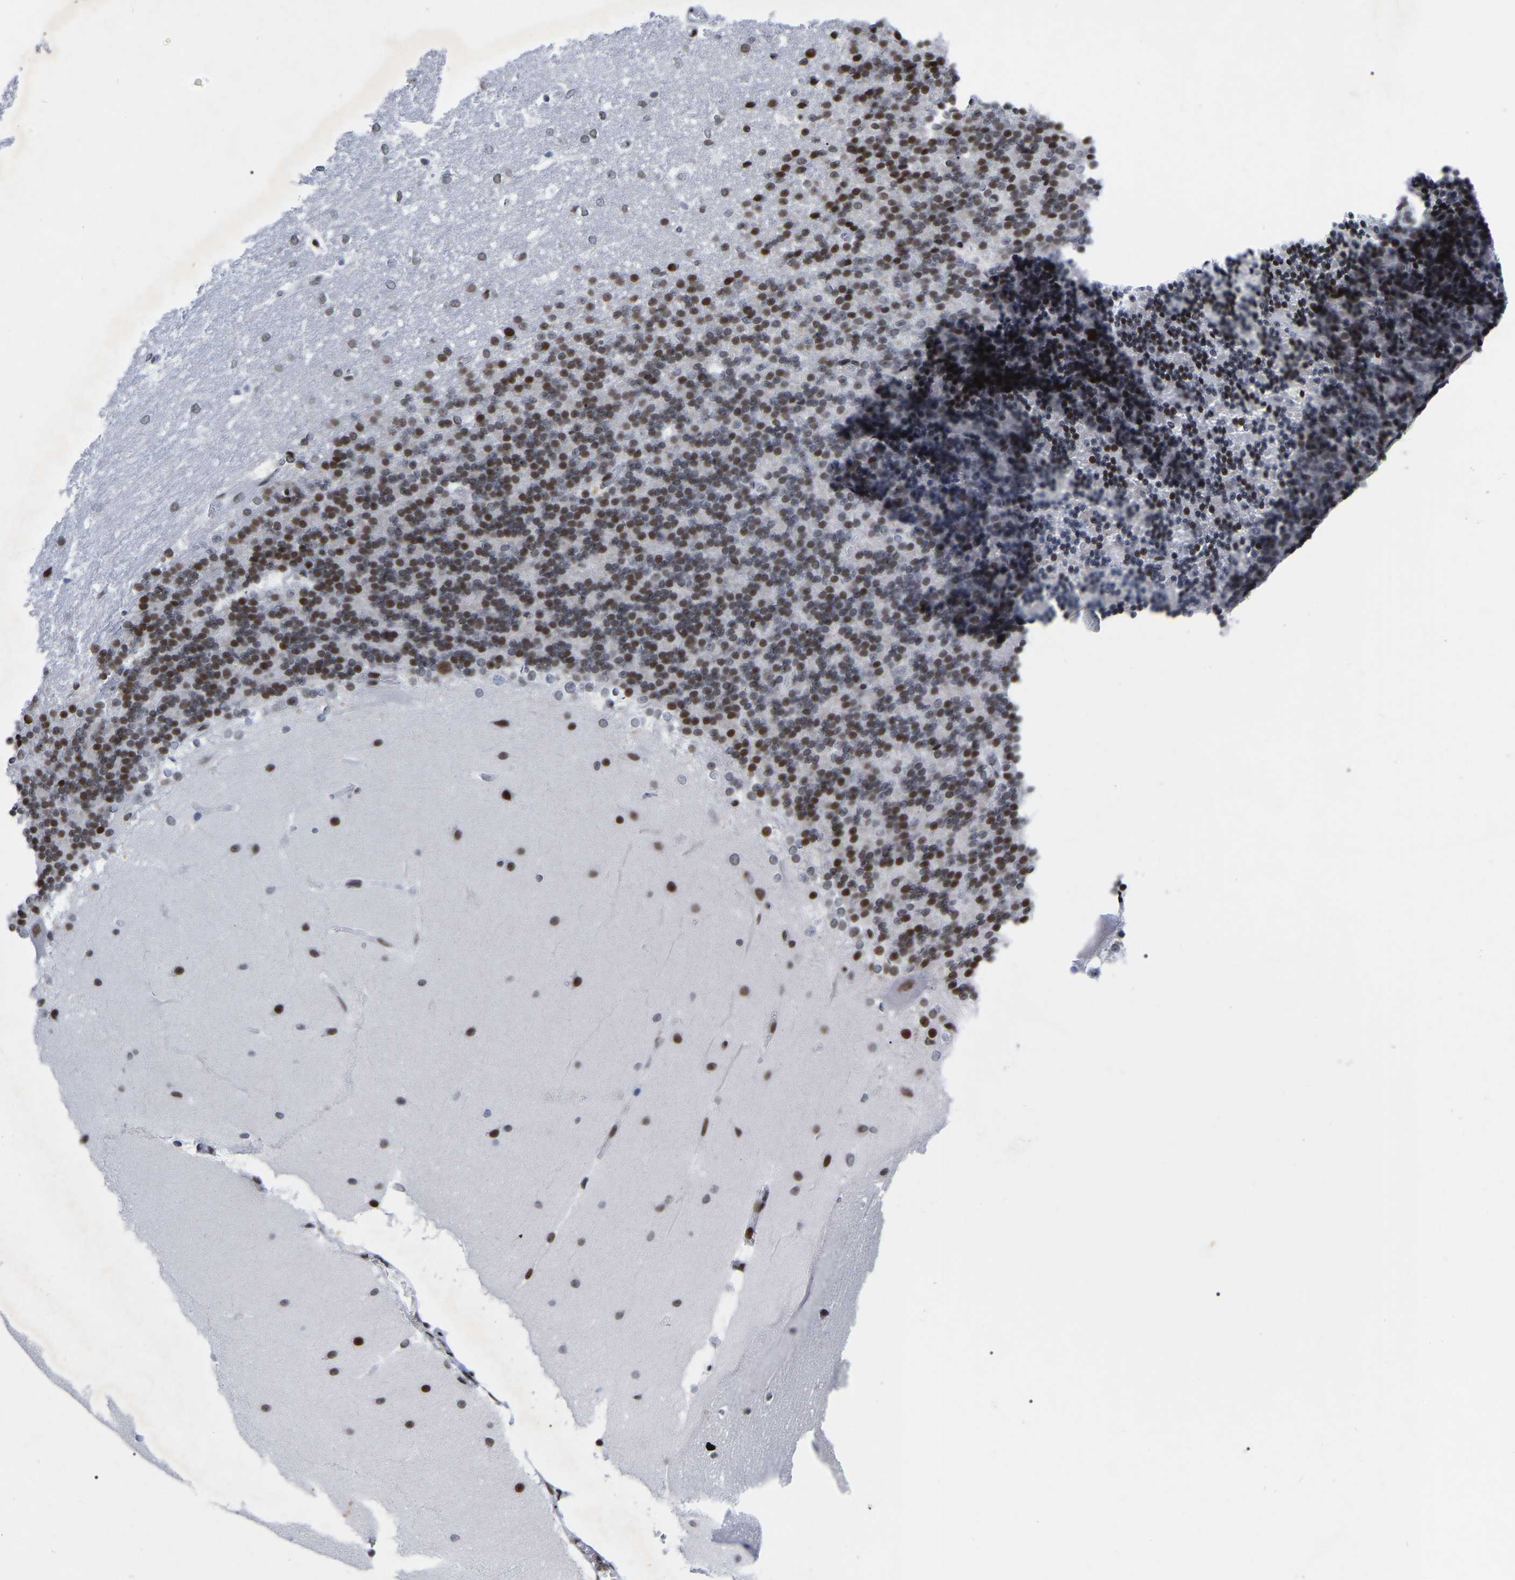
{"staining": {"intensity": "moderate", "quantity": "25%-75%", "location": "nuclear"}, "tissue": "cerebellum", "cell_type": "Cells in granular layer", "image_type": "normal", "snomed": [{"axis": "morphology", "description": "Normal tissue, NOS"}, {"axis": "topography", "description": "Cerebellum"}], "caption": "This histopathology image reveals IHC staining of benign human cerebellum, with medium moderate nuclear expression in approximately 25%-75% of cells in granular layer.", "gene": "PRCC", "patient": {"sex": "female", "age": 19}}